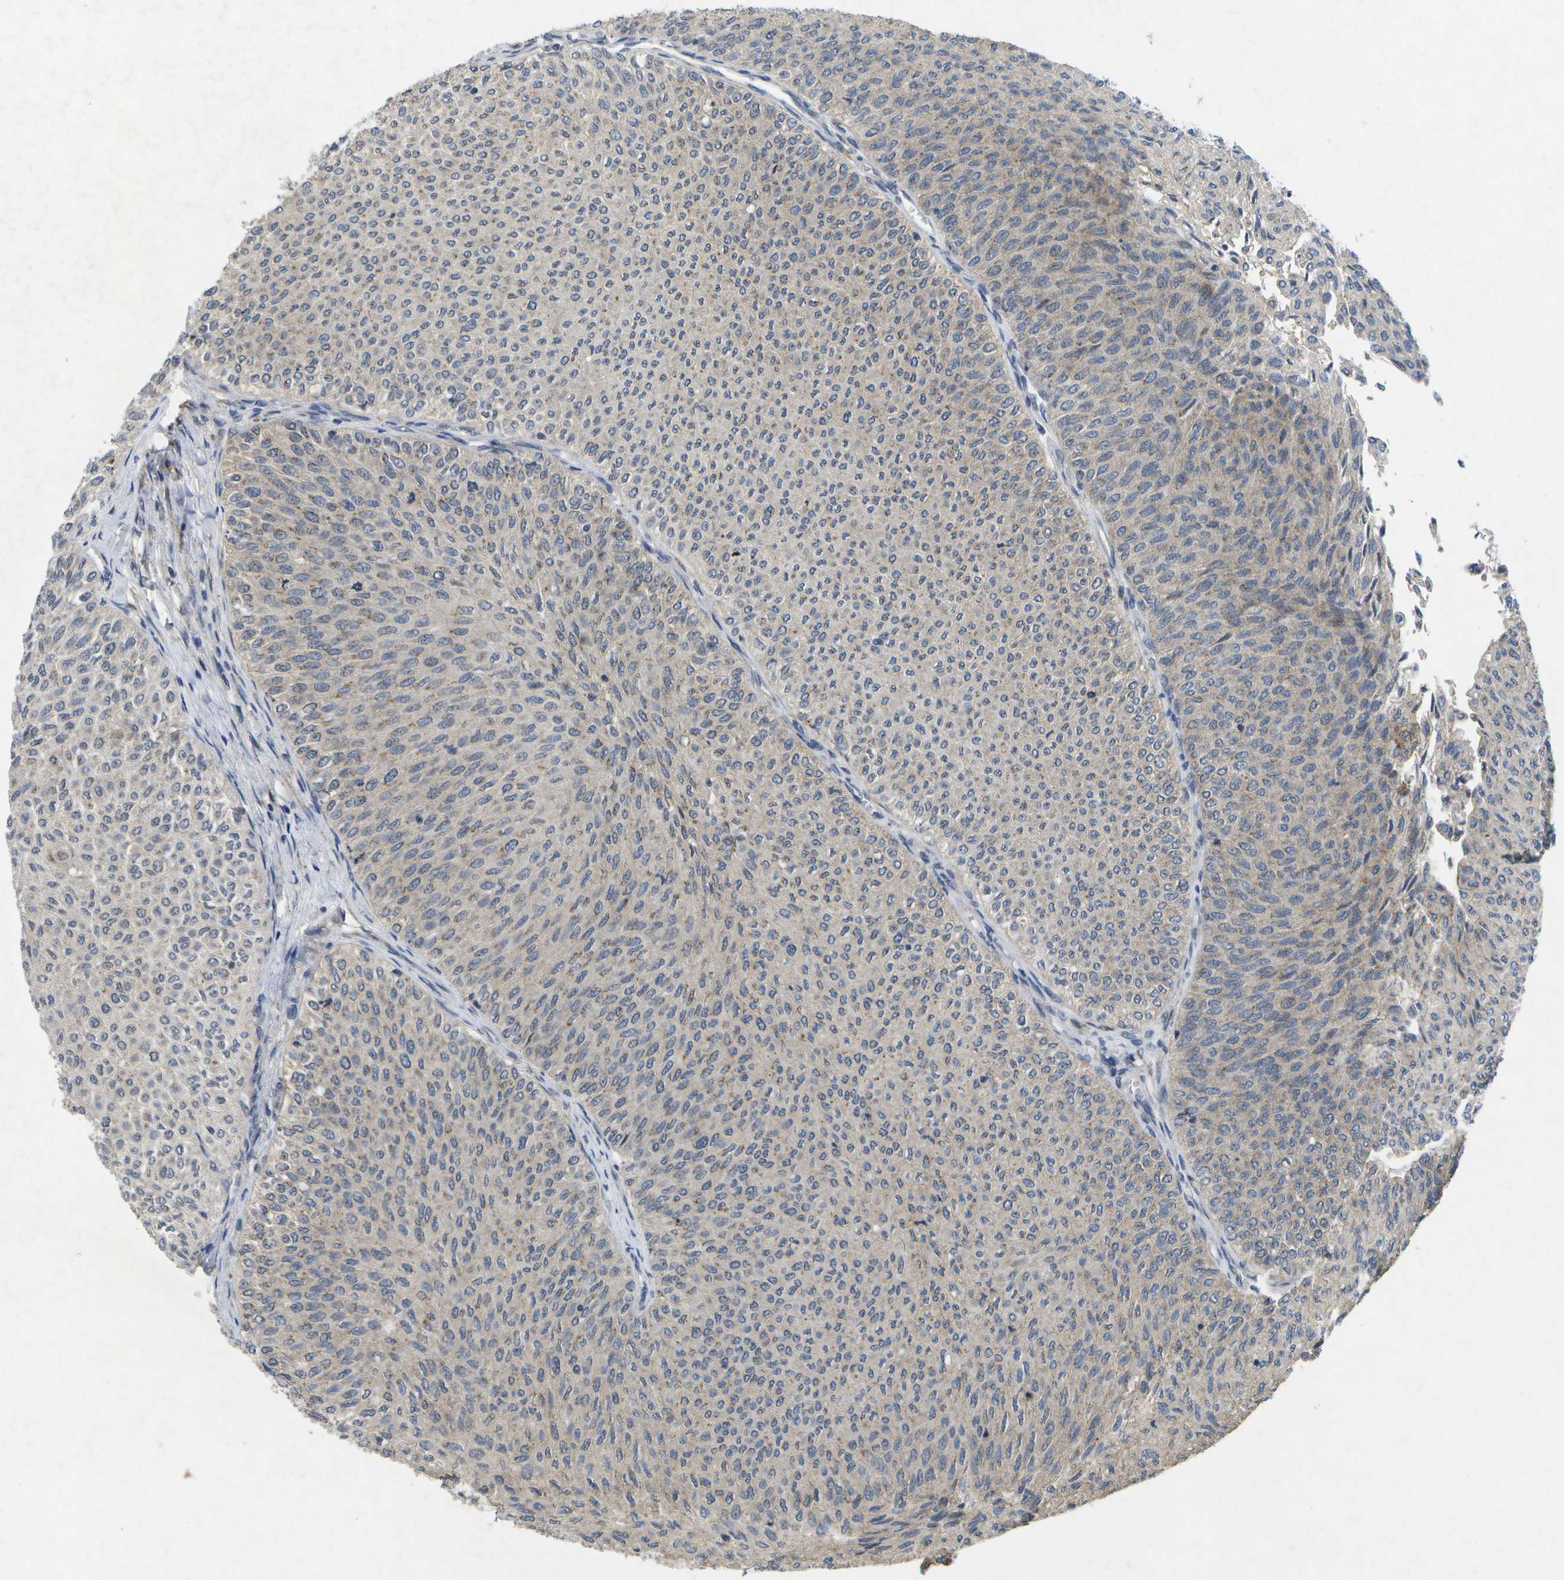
{"staining": {"intensity": "weak", "quantity": "<25%", "location": "cytoplasmic/membranous"}, "tissue": "urothelial cancer", "cell_type": "Tumor cells", "image_type": "cancer", "snomed": [{"axis": "morphology", "description": "Urothelial carcinoma, Low grade"}, {"axis": "topography", "description": "Urinary bladder"}], "caption": "The immunohistochemistry photomicrograph has no significant positivity in tumor cells of low-grade urothelial carcinoma tissue.", "gene": "KDELR1", "patient": {"sex": "male", "age": 78}}